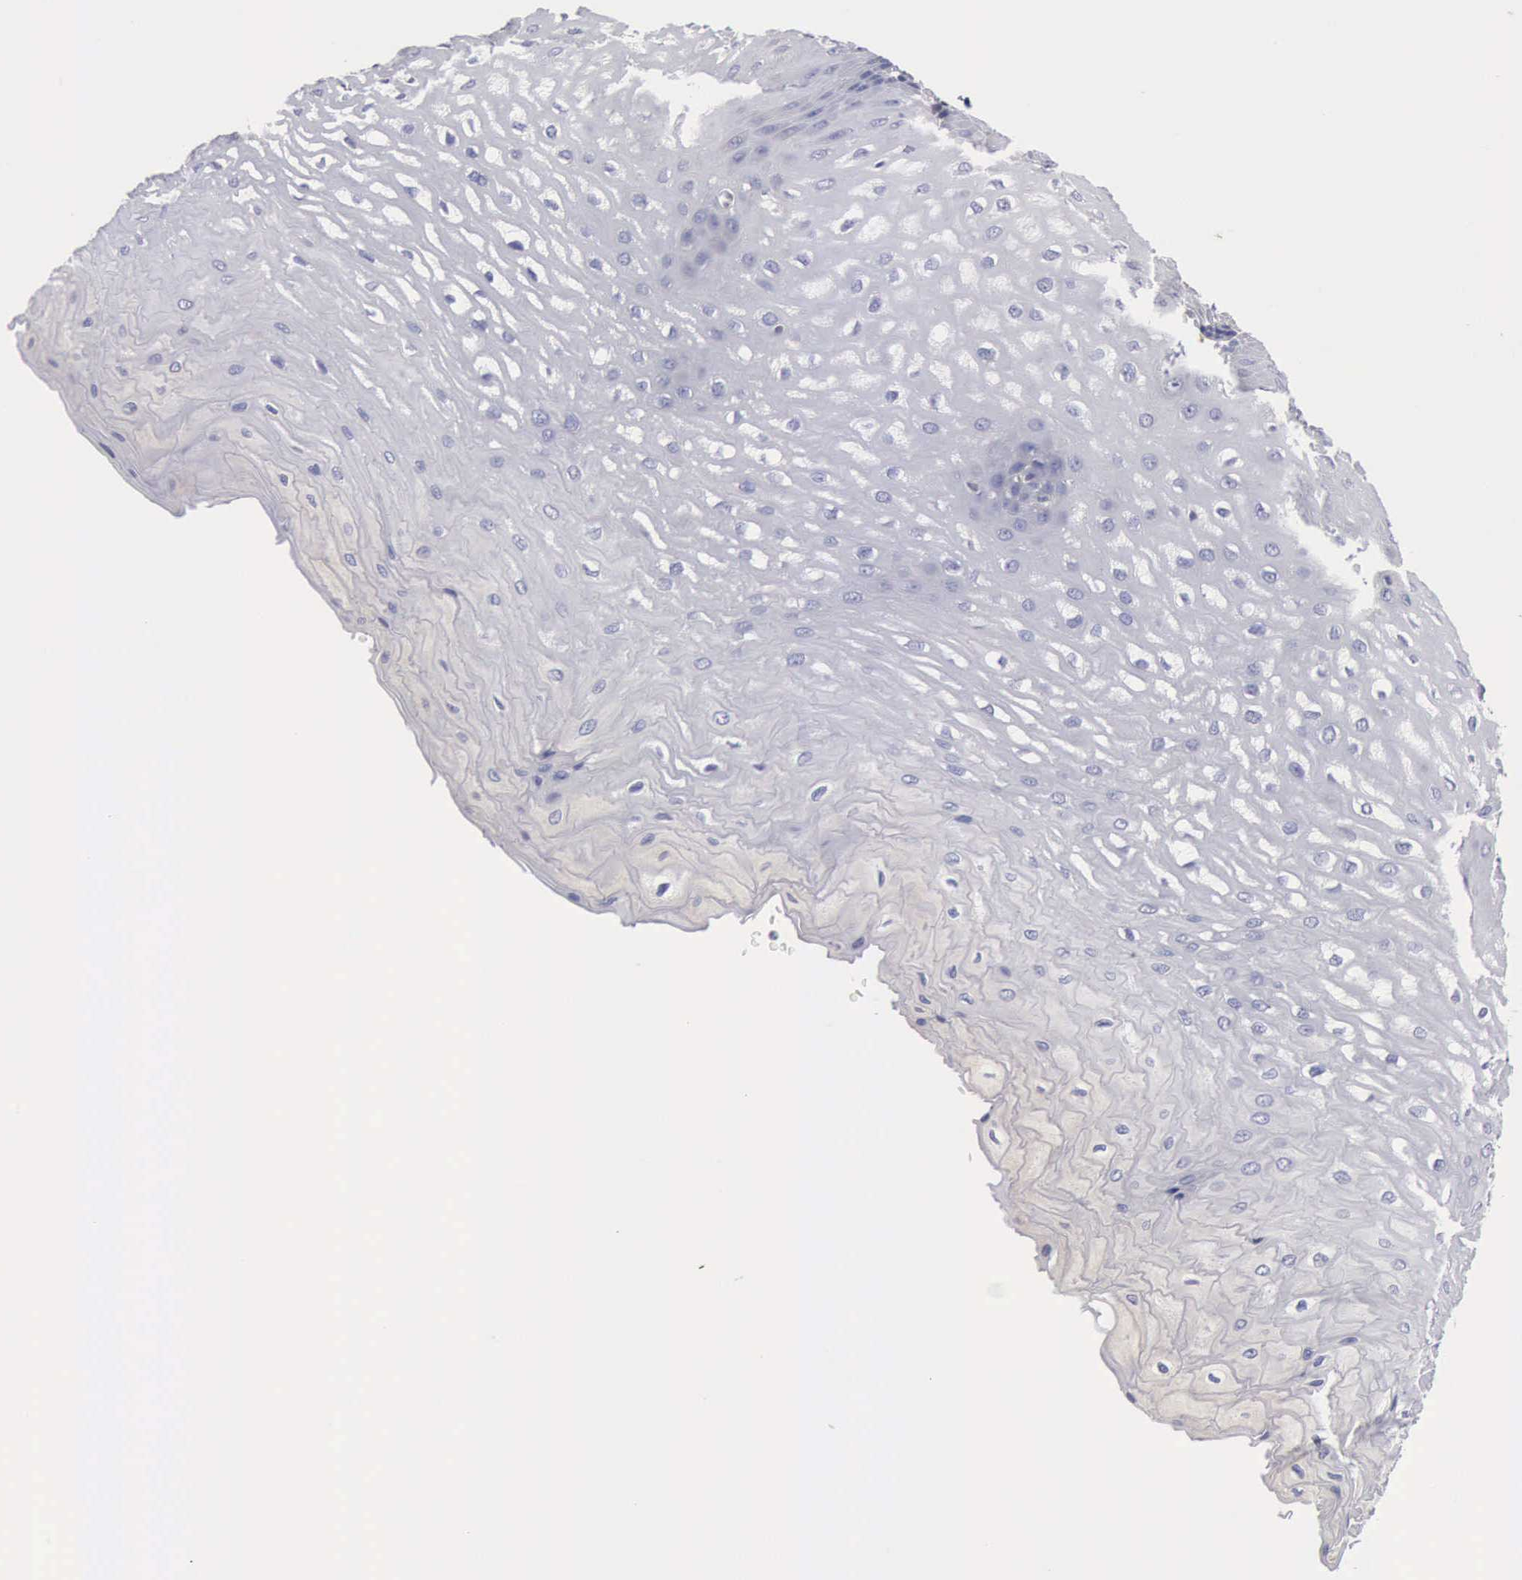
{"staining": {"intensity": "negative", "quantity": "none", "location": "none"}, "tissue": "esophagus", "cell_type": "Squamous epithelial cells", "image_type": "normal", "snomed": [{"axis": "morphology", "description": "Normal tissue, NOS"}, {"axis": "topography", "description": "Esophagus"}], "caption": "IHC micrograph of benign esophagus stained for a protein (brown), which shows no expression in squamous epithelial cells. (Brightfield microscopy of DAB (3,3'-diaminobenzidine) IHC at high magnification).", "gene": "PTGS2", "patient": {"sex": "male", "age": 70}}